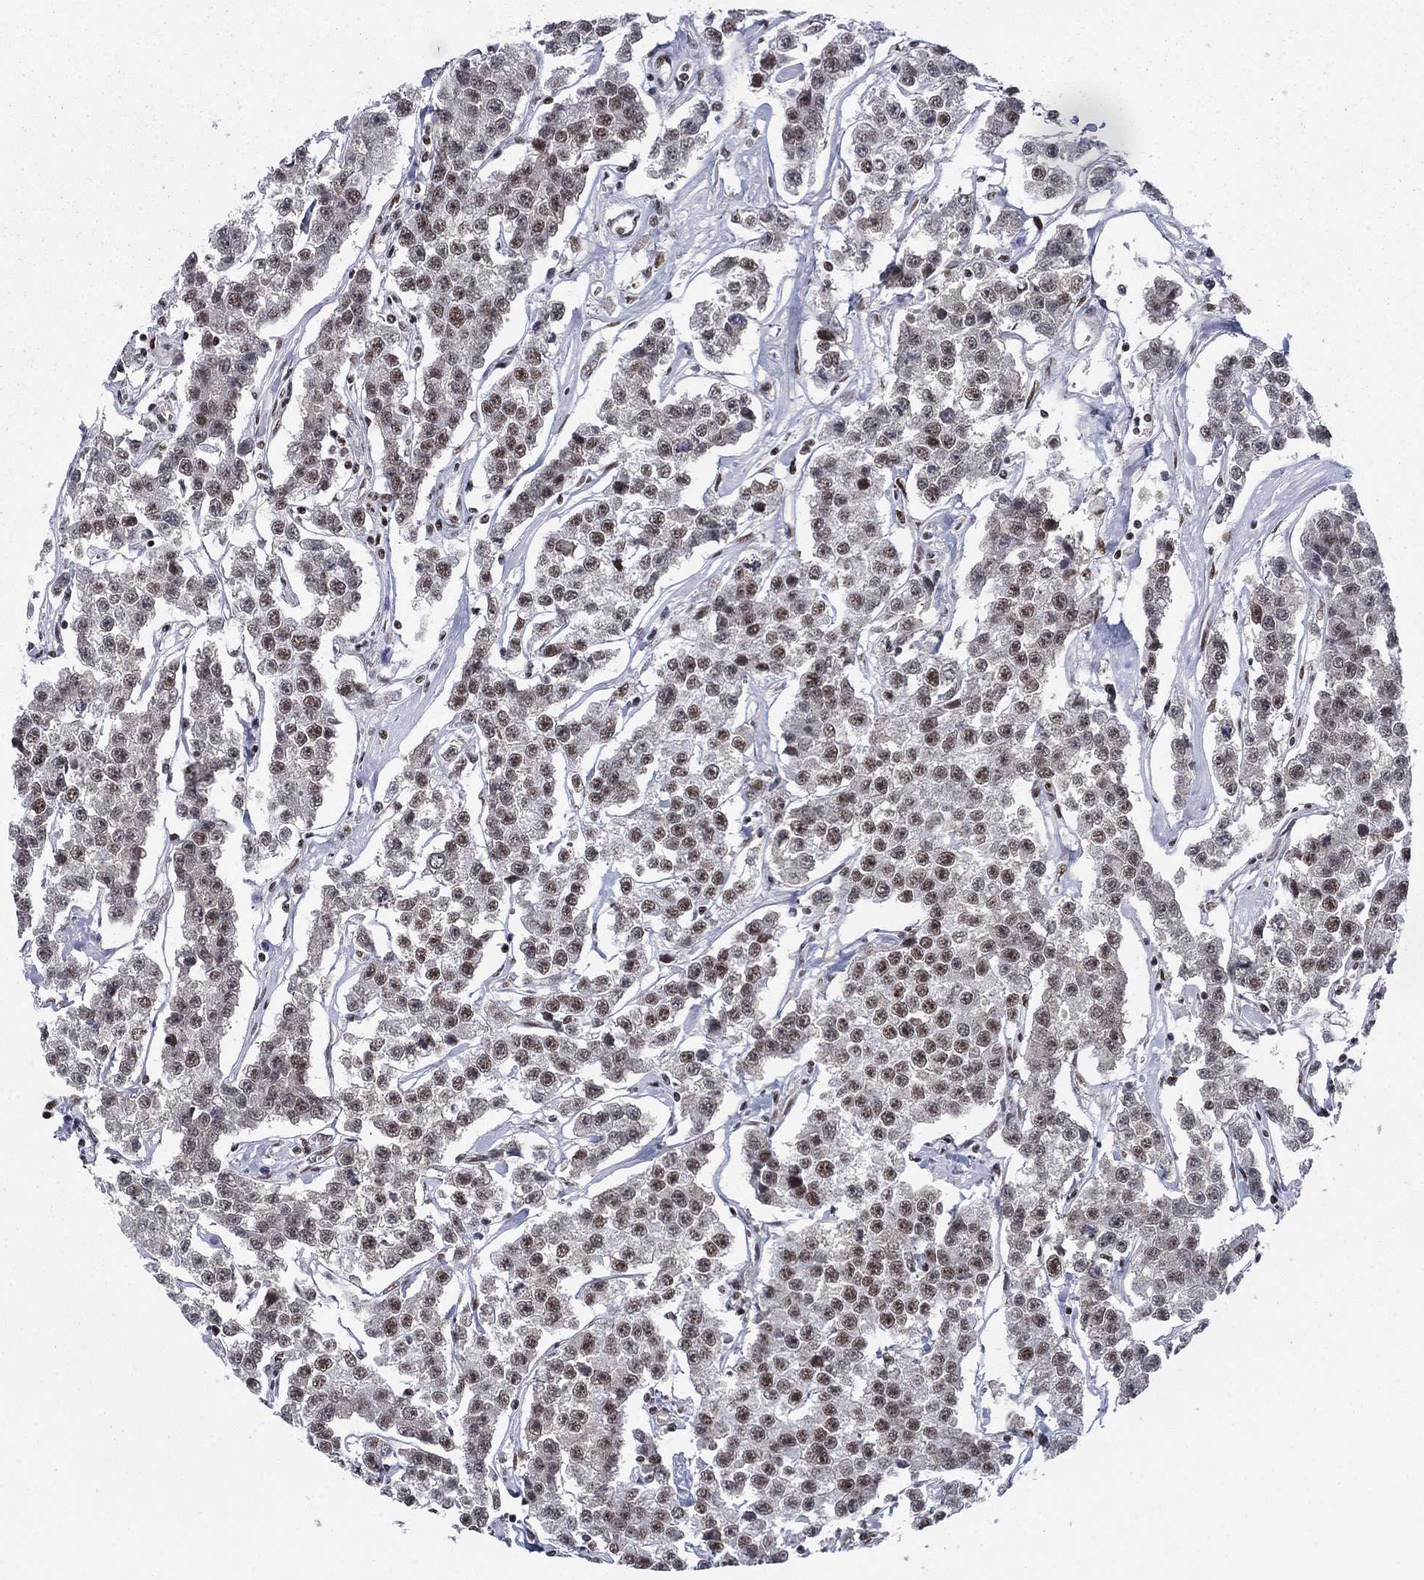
{"staining": {"intensity": "moderate", "quantity": "25%-75%", "location": "nuclear"}, "tissue": "testis cancer", "cell_type": "Tumor cells", "image_type": "cancer", "snomed": [{"axis": "morphology", "description": "Seminoma, NOS"}, {"axis": "topography", "description": "Testis"}], "caption": "Immunohistochemical staining of testis seminoma displays medium levels of moderate nuclear protein positivity in approximately 25%-75% of tumor cells.", "gene": "RPRD1B", "patient": {"sex": "male", "age": 59}}